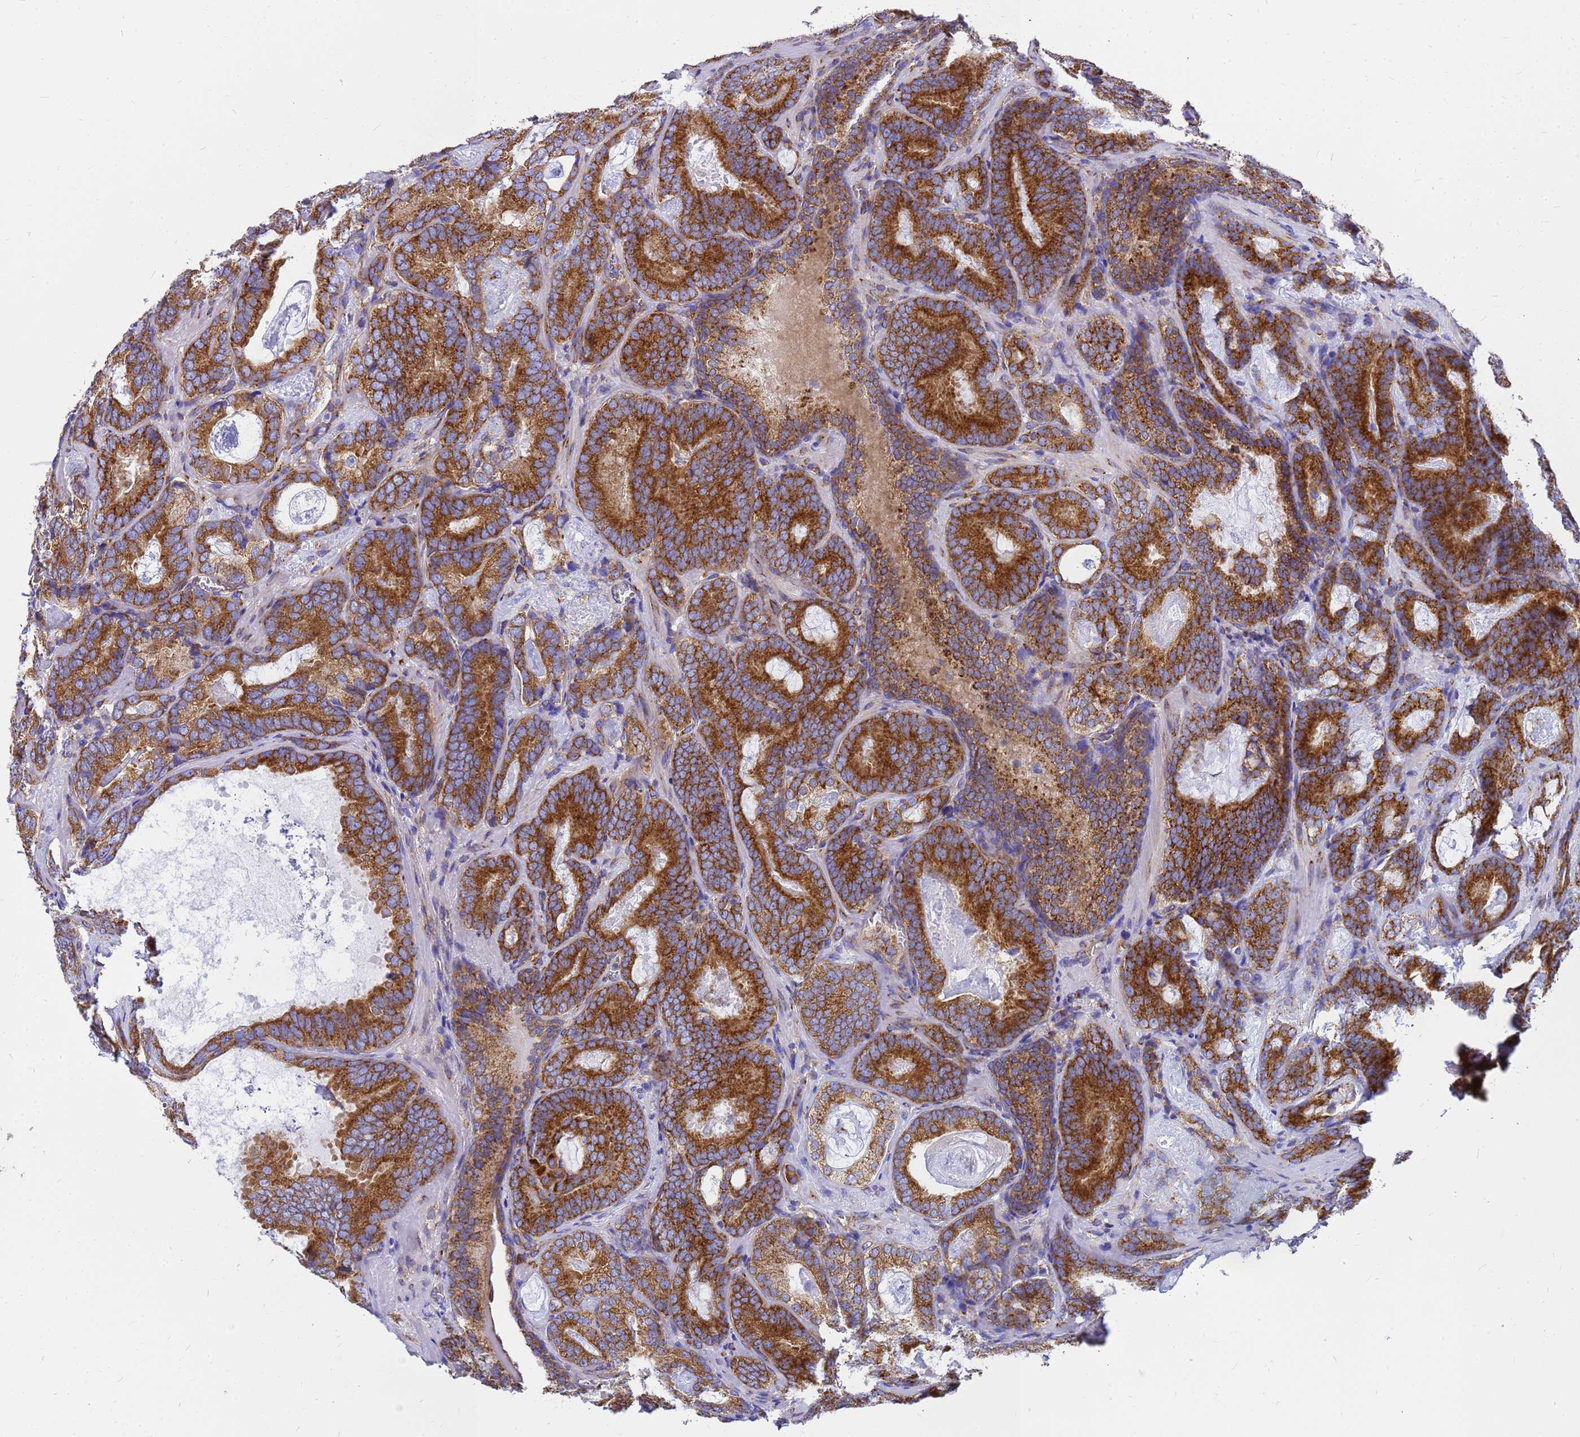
{"staining": {"intensity": "strong", "quantity": ">75%", "location": "cytoplasmic/membranous"}, "tissue": "prostate cancer", "cell_type": "Tumor cells", "image_type": "cancer", "snomed": [{"axis": "morphology", "description": "Adenocarcinoma, Low grade"}, {"axis": "topography", "description": "Prostate"}], "caption": "Brown immunohistochemical staining in prostate low-grade adenocarcinoma displays strong cytoplasmic/membranous staining in about >75% of tumor cells.", "gene": "EEF1D", "patient": {"sex": "male", "age": 60}}